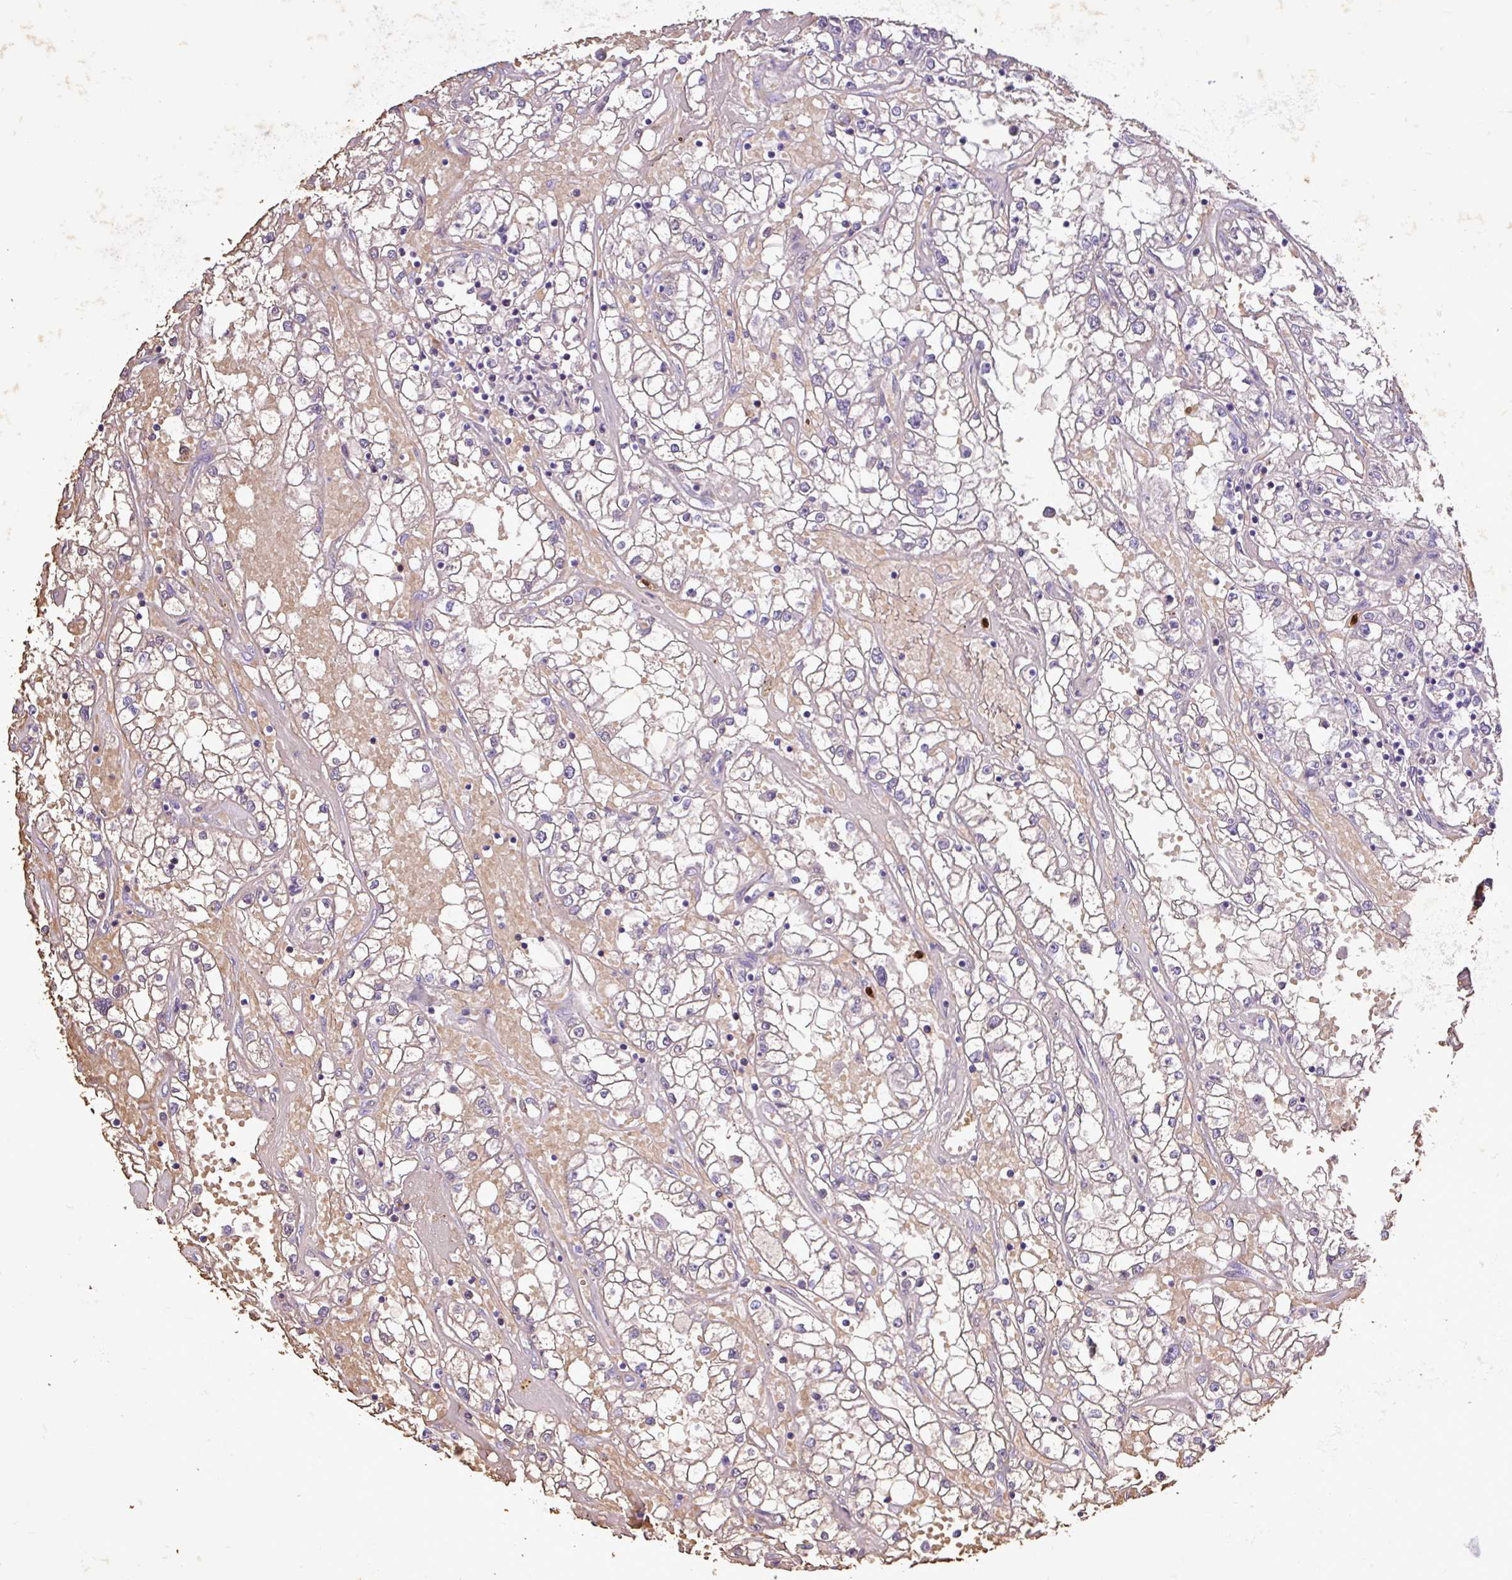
{"staining": {"intensity": "weak", "quantity": "<25%", "location": "cytoplasmic/membranous"}, "tissue": "renal cancer", "cell_type": "Tumor cells", "image_type": "cancer", "snomed": [{"axis": "morphology", "description": "Adenocarcinoma, NOS"}, {"axis": "topography", "description": "Kidney"}], "caption": "Tumor cells are negative for protein expression in human renal adenocarcinoma. Brightfield microscopy of immunohistochemistry (IHC) stained with DAB (3,3'-diaminobenzidine) (brown) and hematoxylin (blue), captured at high magnification.", "gene": "MGAT4B", "patient": {"sex": "male", "age": 56}}